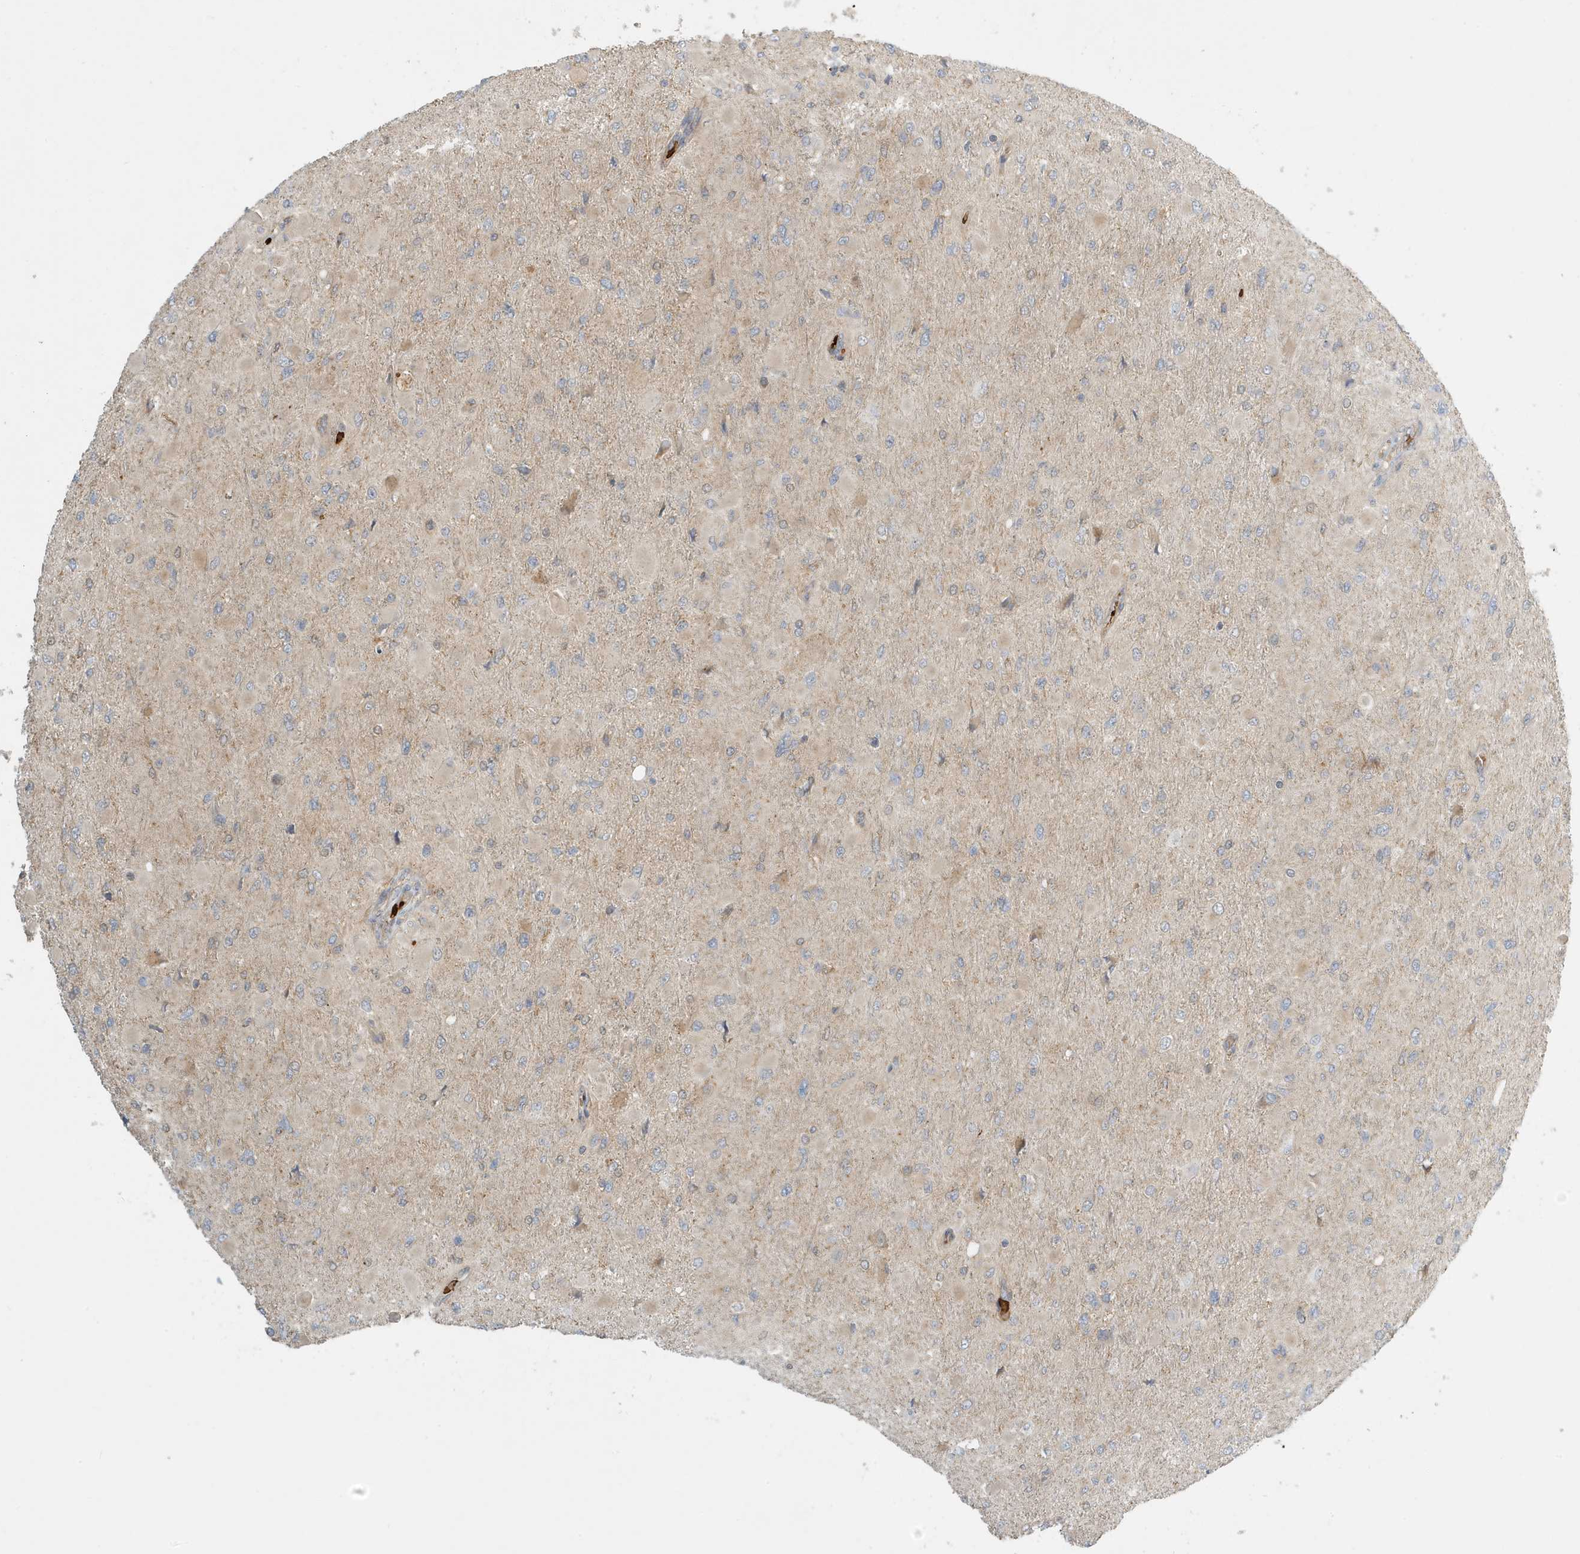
{"staining": {"intensity": "weak", "quantity": "<25%", "location": "cytoplasmic/membranous"}, "tissue": "glioma", "cell_type": "Tumor cells", "image_type": "cancer", "snomed": [{"axis": "morphology", "description": "Glioma, malignant, High grade"}, {"axis": "topography", "description": "Cerebral cortex"}], "caption": "Tumor cells show no significant expression in malignant glioma (high-grade). (Brightfield microscopy of DAB immunohistochemistry (IHC) at high magnification).", "gene": "FYCO1", "patient": {"sex": "female", "age": 36}}